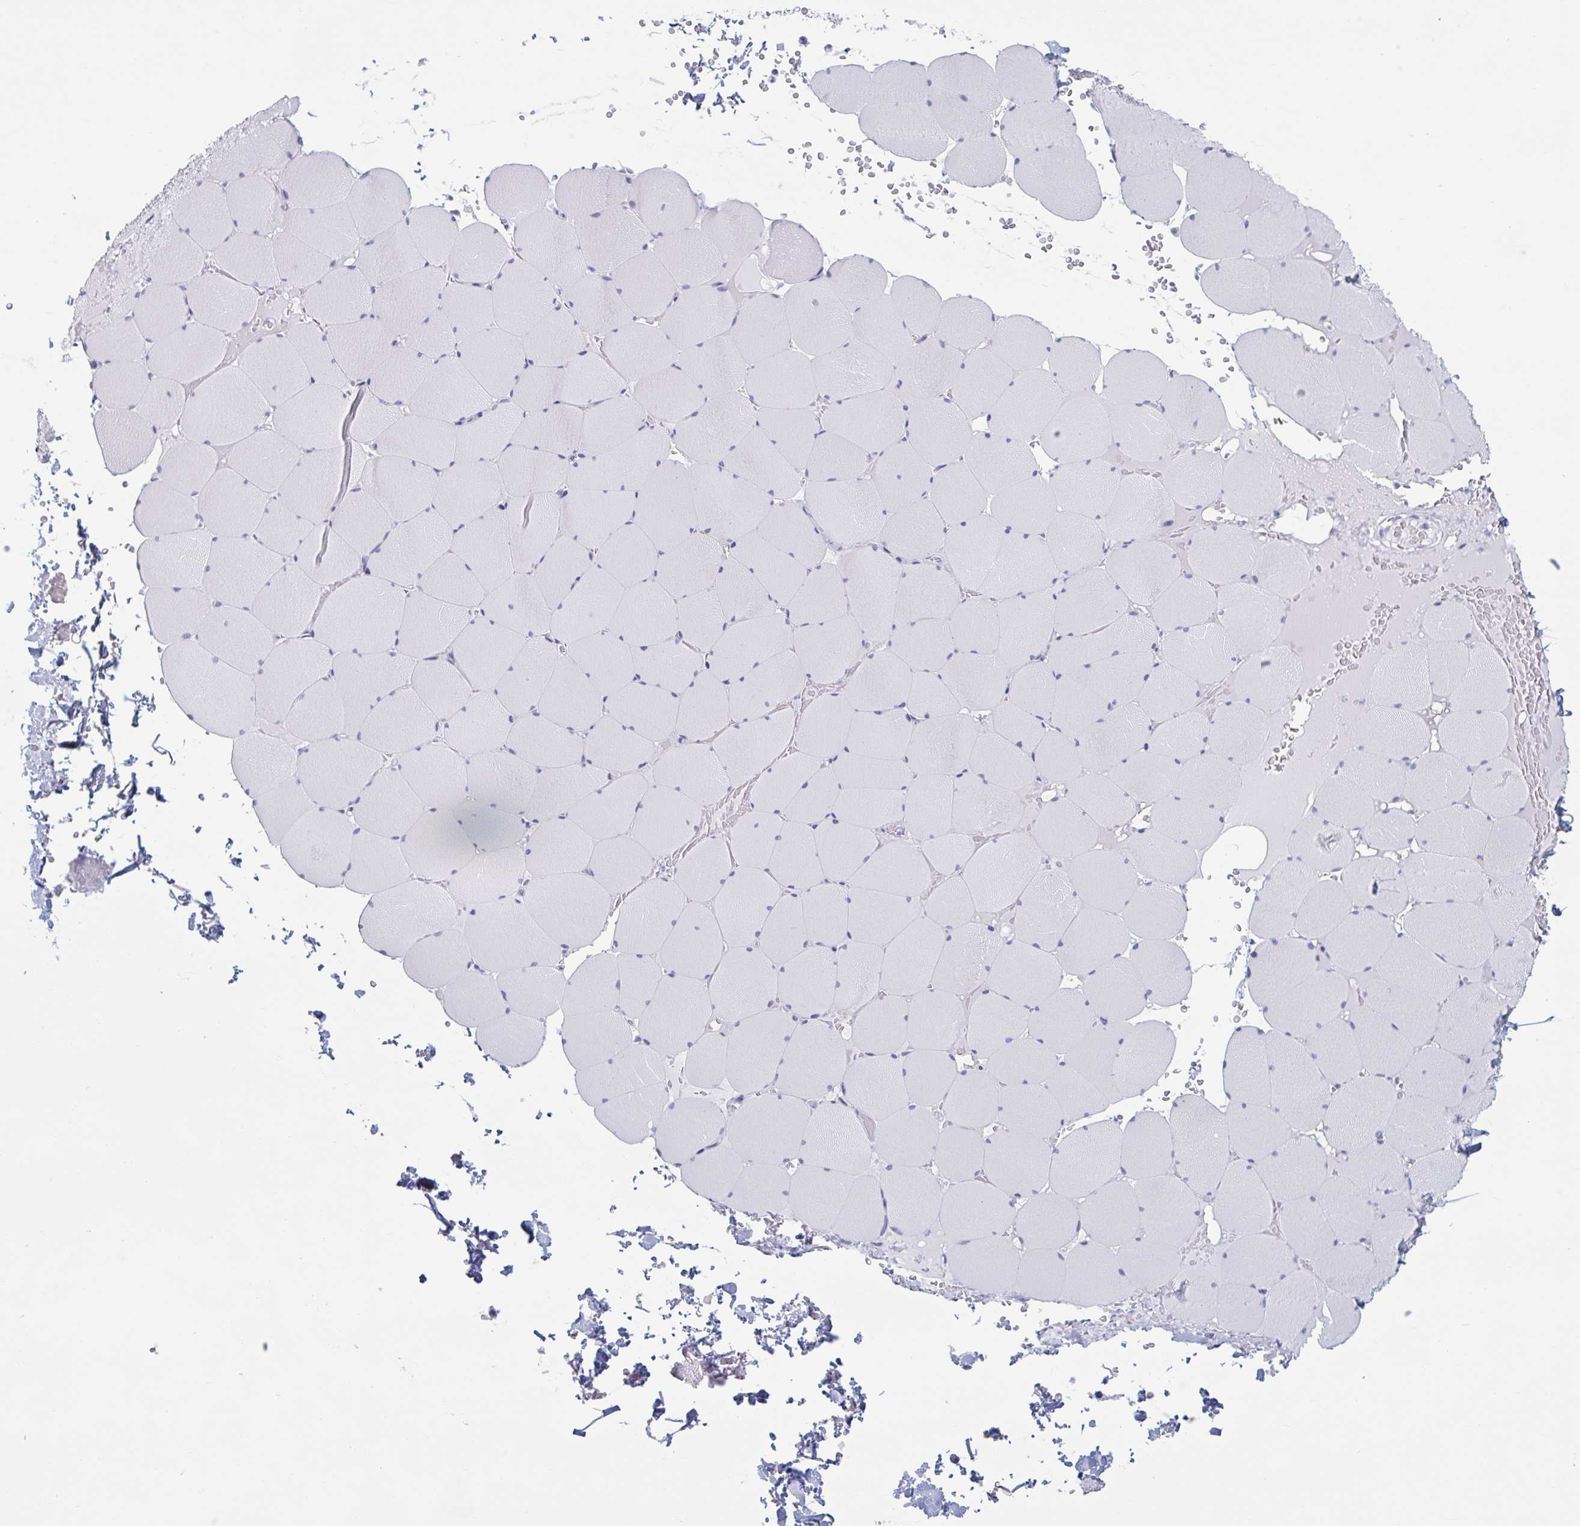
{"staining": {"intensity": "negative", "quantity": "none", "location": "none"}, "tissue": "skeletal muscle", "cell_type": "Myocytes", "image_type": "normal", "snomed": [{"axis": "morphology", "description": "Normal tissue, NOS"}, {"axis": "topography", "description": "Skeletal muscle"}, {"axis": "topography", "description": "Head-Neck"}], "caption": "This is an immunohistochemistry micrograph of normal skeletal muscle. There is no expression in myocytes.", "gene": "MSMB", "patient": {"sex": "male", "age": 66}}